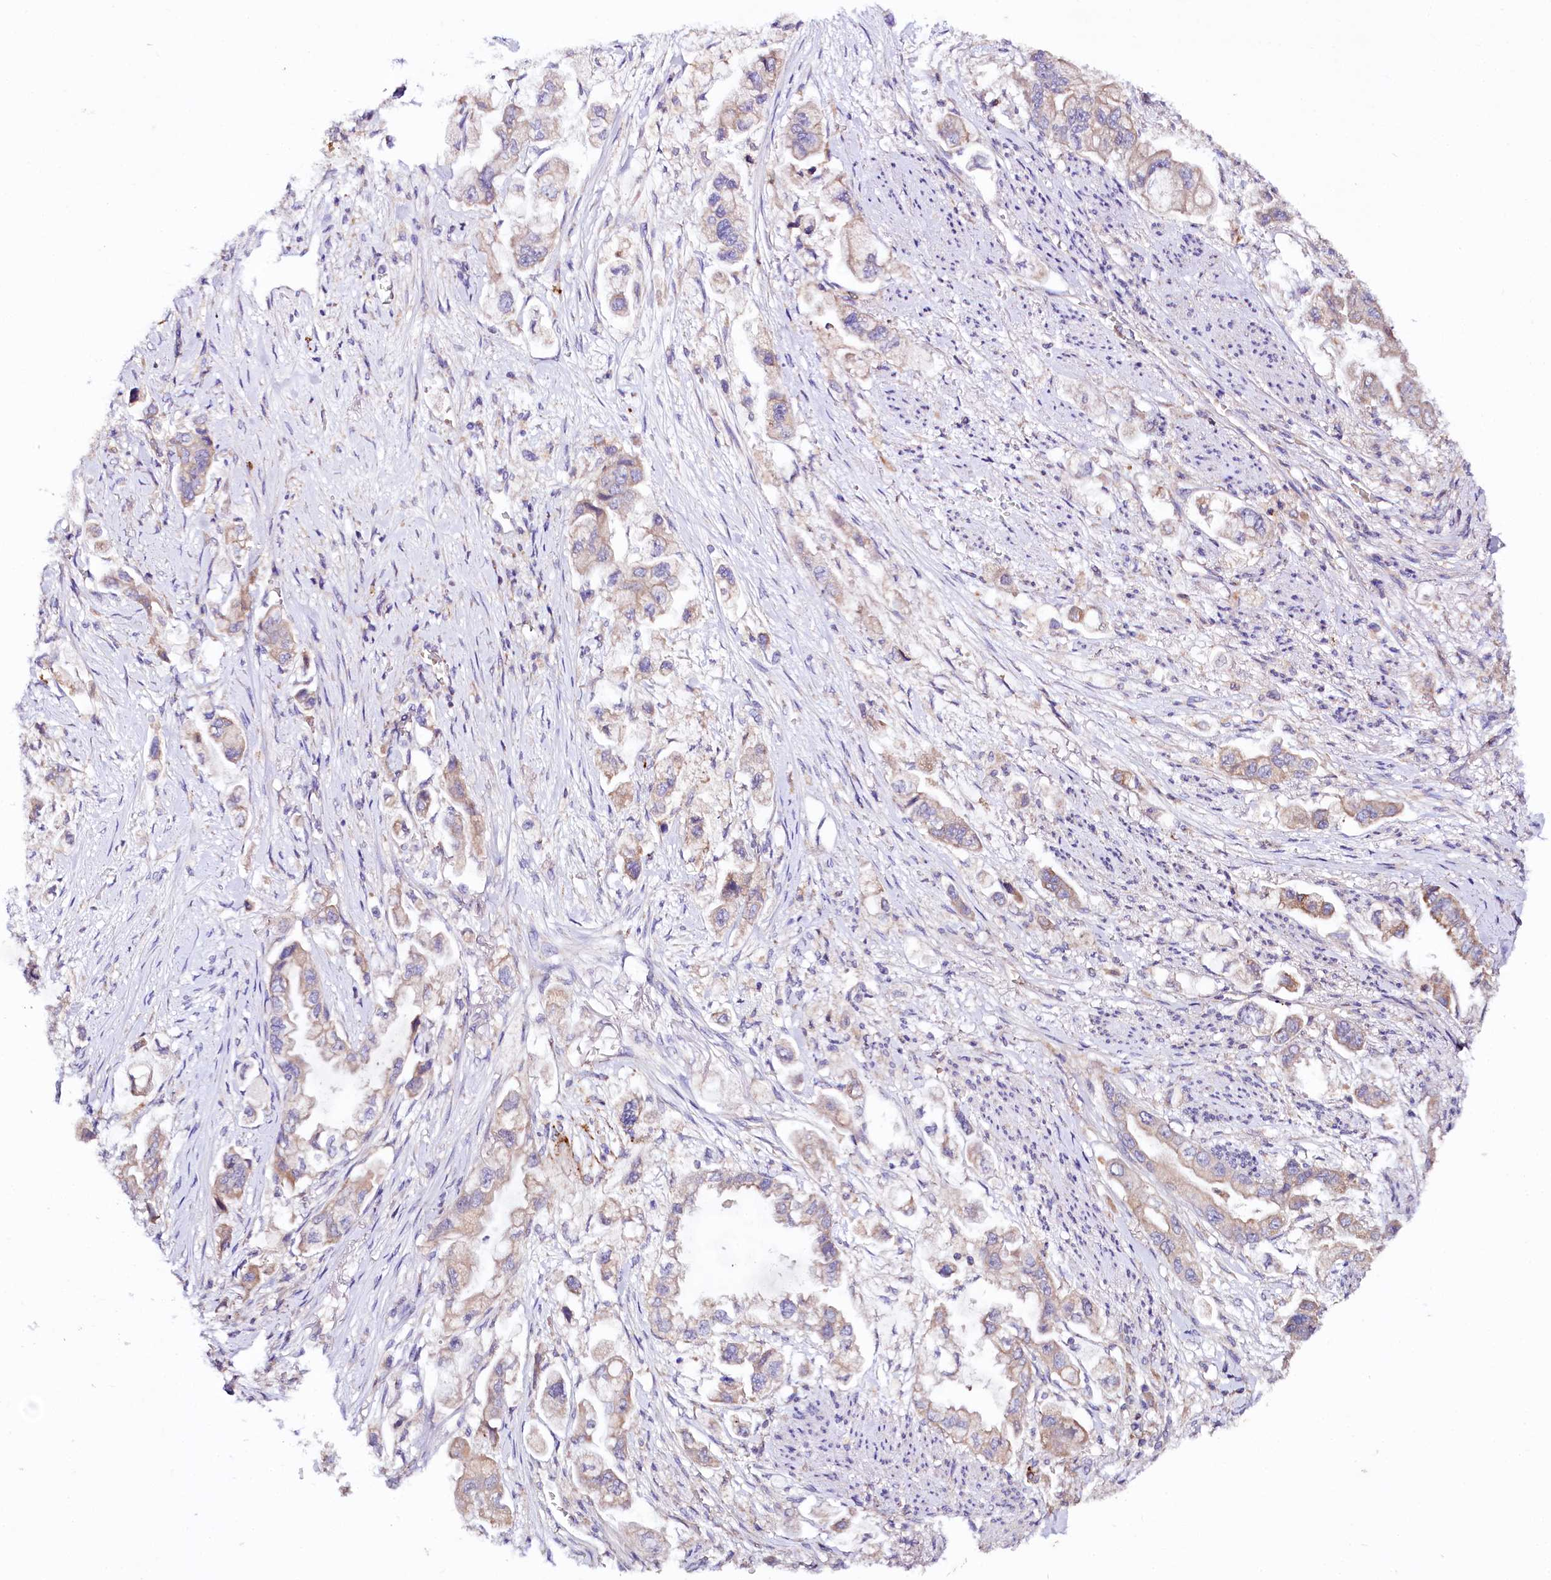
{"staining": {"intensity": "weak", "quantity": "<25%", "location": "cytoplasmic/membranous"}, "tissue": "stomach cancer", "cell_type": "Tumor cells", "image_type": "cancer", "snomed": [{"axis": "morphology", "description": "Adenocarcinoma, NOS"}, {"axis": "topography", "description": "Stomach"}], "caption": "High magnification brightfield microscopy of stomach adenocarcinoma stained with DAB (brown) and counterstained with hematoxylin (blue): tumor cells show no significant staining.", "gene": "ZNF45", "patient": {"sex": "male", "age": 62}}